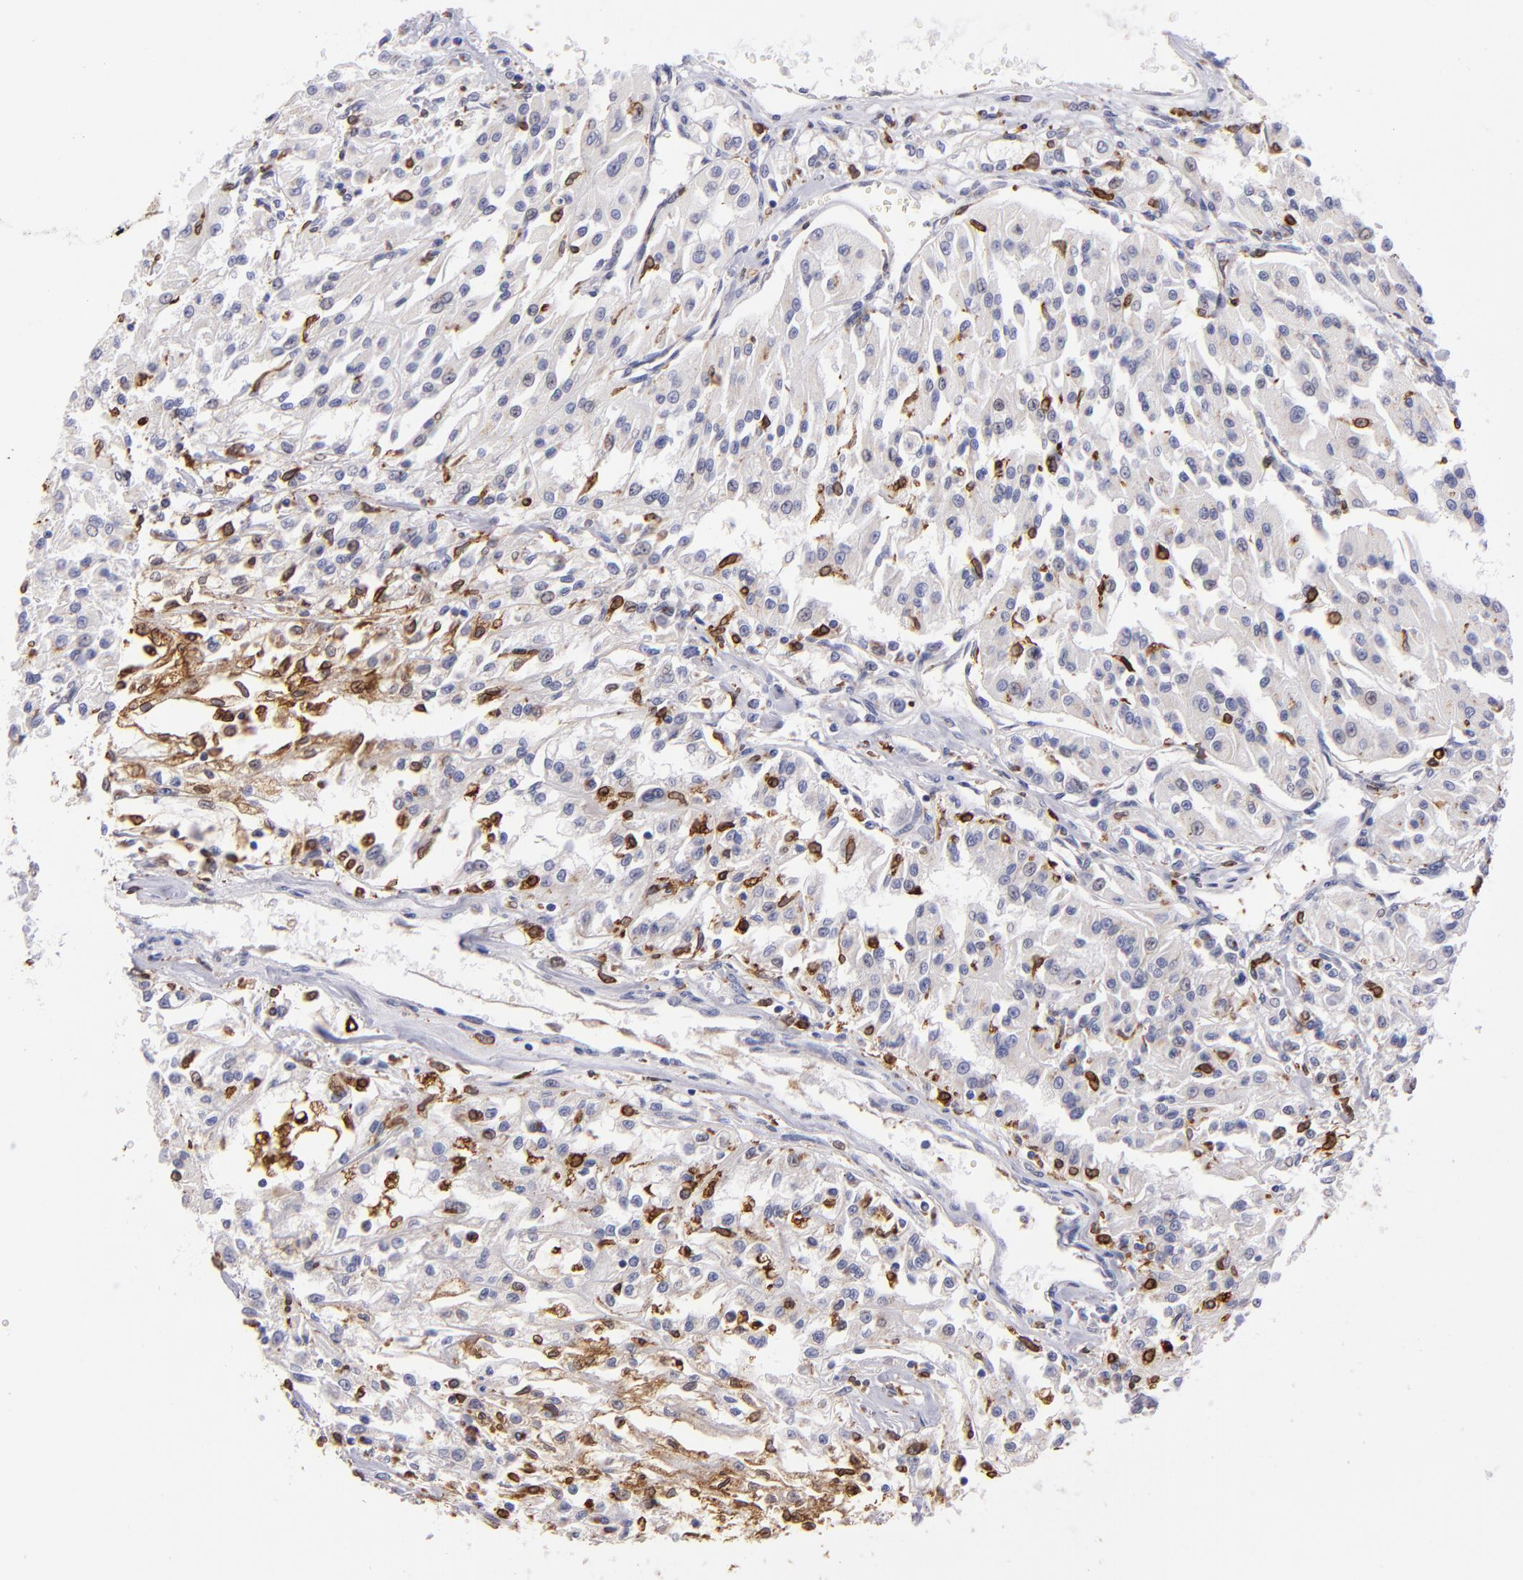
{"staining": {"intensity": "strong", "quantity": "25%-75%", "location": "cytoplasmic/membranous"}, "tissue": "renal cancer", "cell_type": "Tumor cells", "image_type": "cancer", "snomed": [{"axis": "morphology", "description": "Adenocarcinoma, NOS"}, {"axis": "topography", "description": "Kidney"}], "caption": "An immunohistochemistry (IHC) image of neoplastic tissue is shown. Protein staining in brown highlights strong cytoplasmic/membranous positivity in renal cancer within tumor cells.", "gene": "PTGS1", "patient": {"sex": "male", "age": 78}}